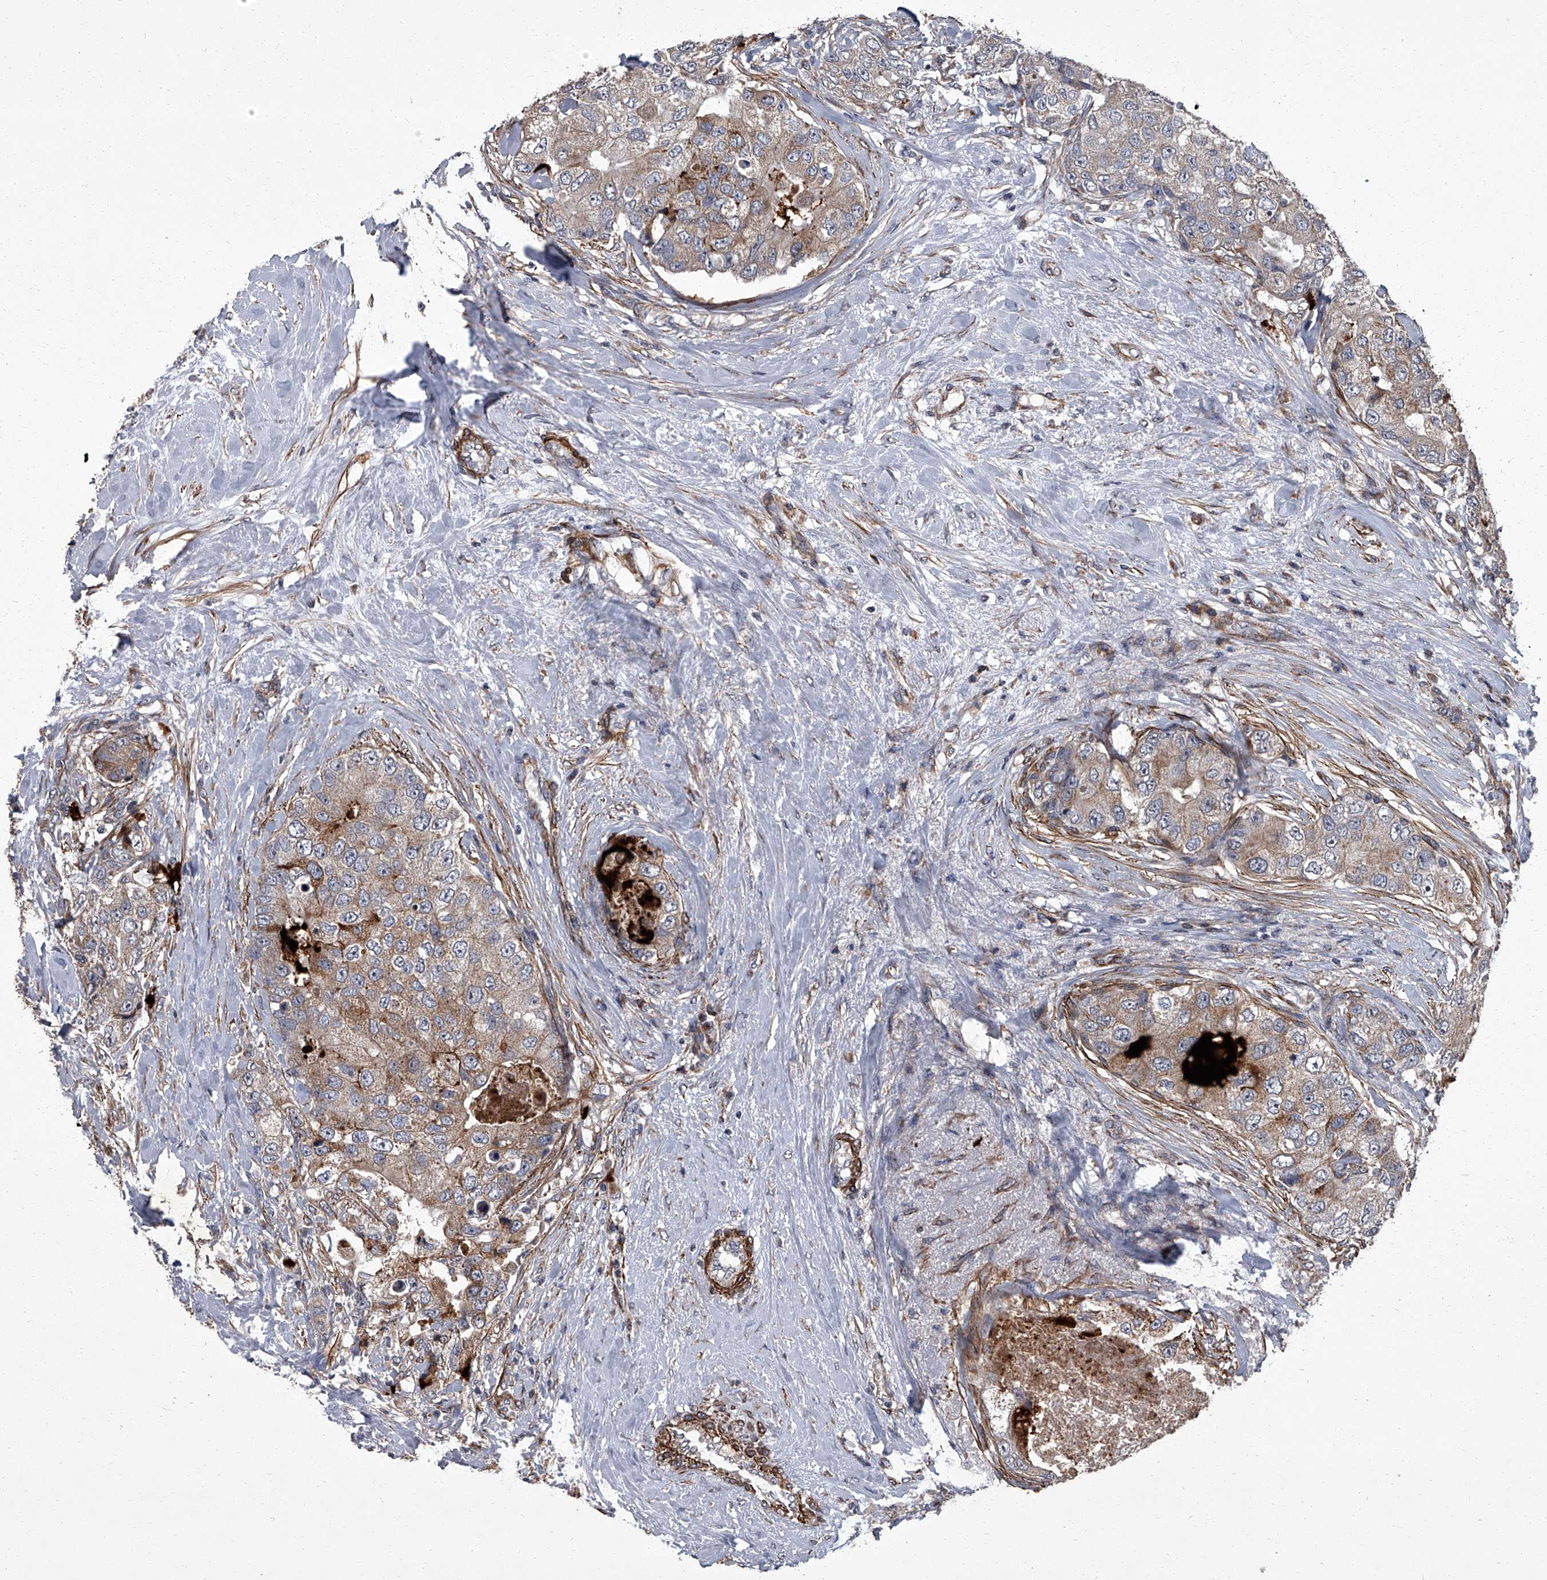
{"staining": {"intensity": "weak", "quantity": "25%-75%", "location": "cytoplasmic/membranous"}, "tissue": "breast cancer", "cell_type": "Tumor cells", "image_type": "cancer", "snomed": [{"axis": "morphology", "description": "Duct carcinoma"}, {"axis": "topography", "description": "Breast"}], "caption": "Protein analysis of breast cancer tissue demonstrates weak cytoplasmic/membranous expression in about 25%-75% of tumor cells. (DAB (3,3'-diaminobenzidine) IHC, brown staining for protein, blue staining for nuclei).", "gene": "SIRT4", "patient": {"sex": "female", "age": 62}}